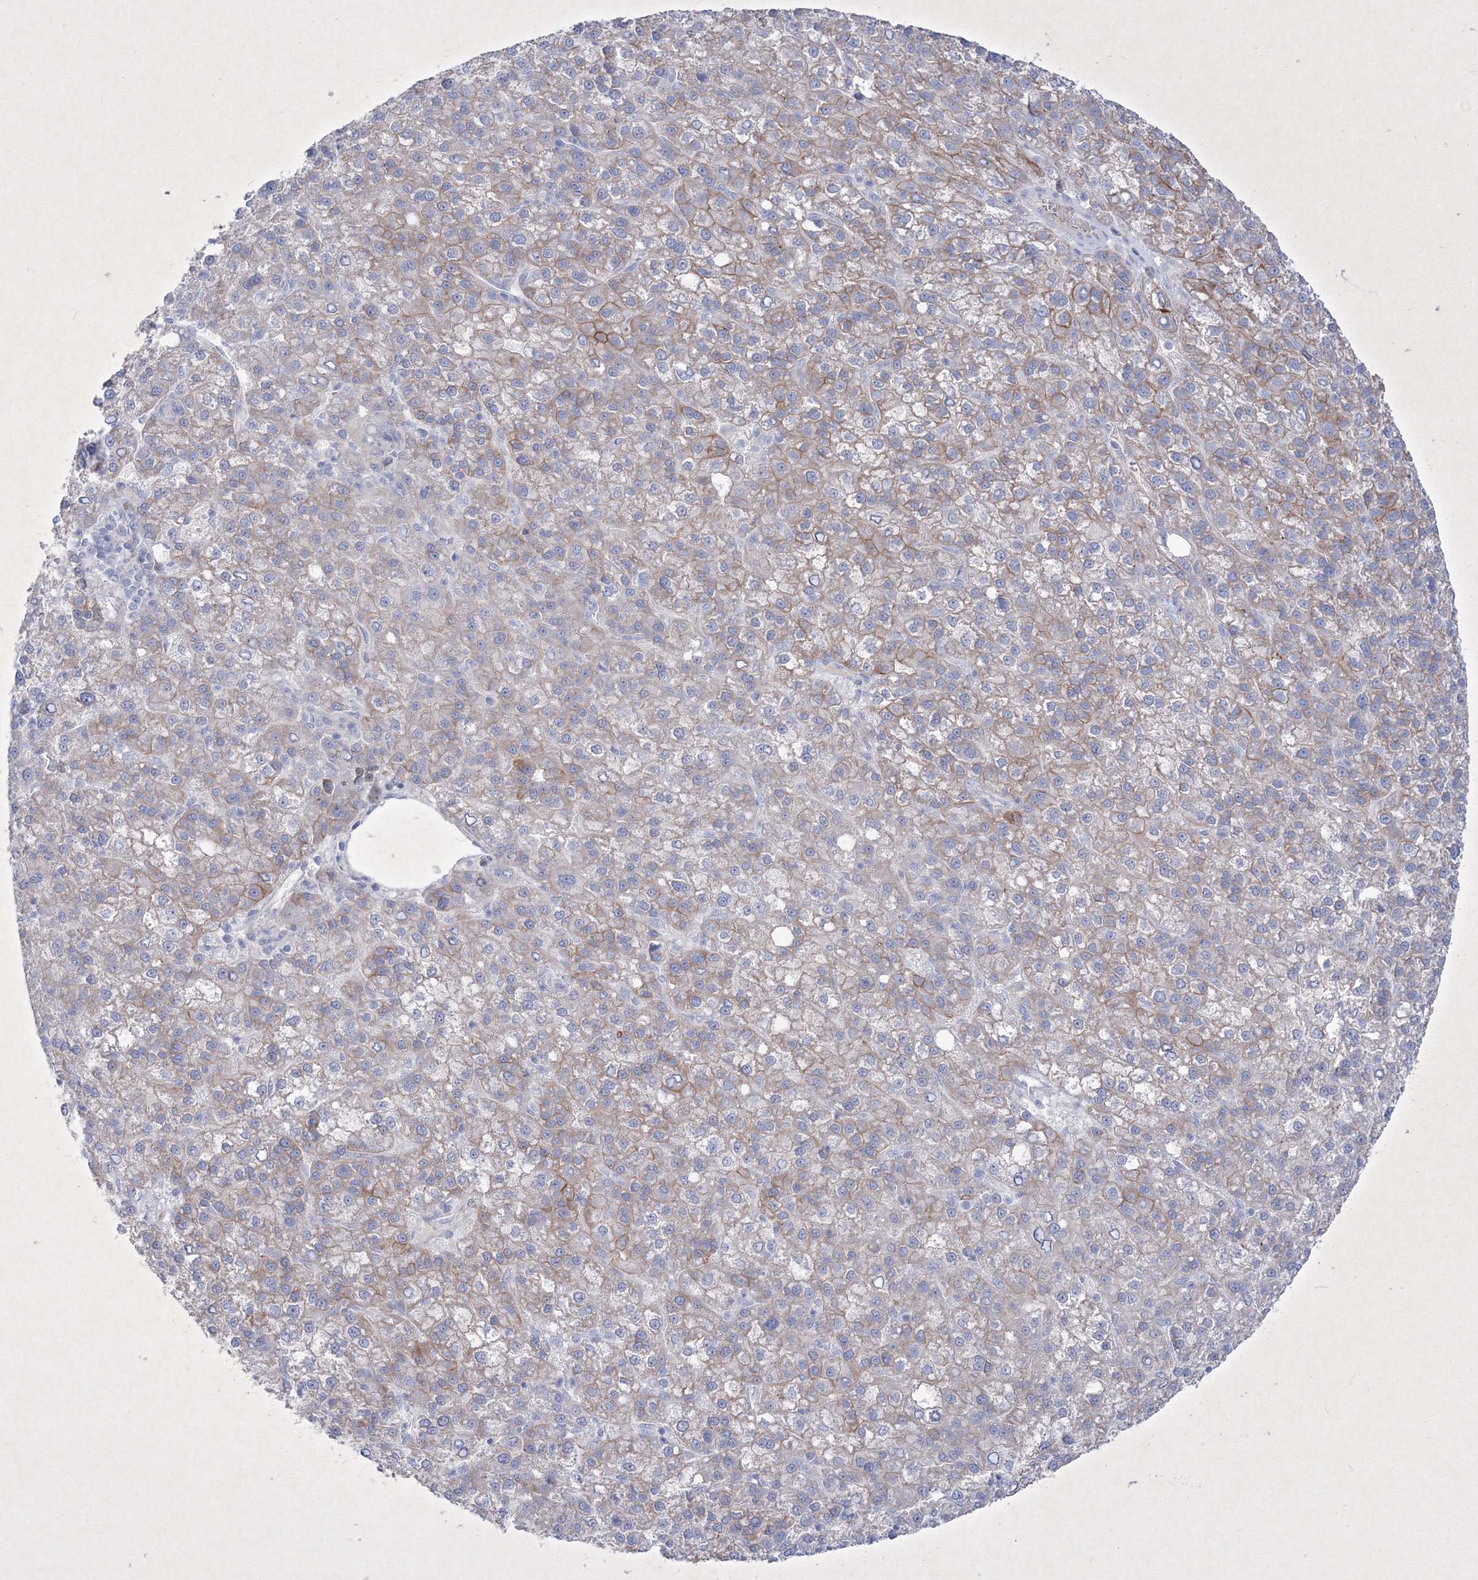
{"staining": {"intensity": "weak", "quantity": "25%-75%", "location": "cytoplasmic/membranous"}, "tissue": "liver cancer", "cell_type": "Tumor cells", "image_type": "cancer", "snomed": [{"axis": "morphology", "description": "Carcinoma, Hepatocellular, NOS"}, {"axis": "topography", "description": "Liver"}], "caption": "Weak cytoplasmic/membranous staining is appreciated in approximately 25%-75% of tumor cells in liver cancer.", "gene": "TMEM139", "patient": {"sex": "female", "age": 58}}